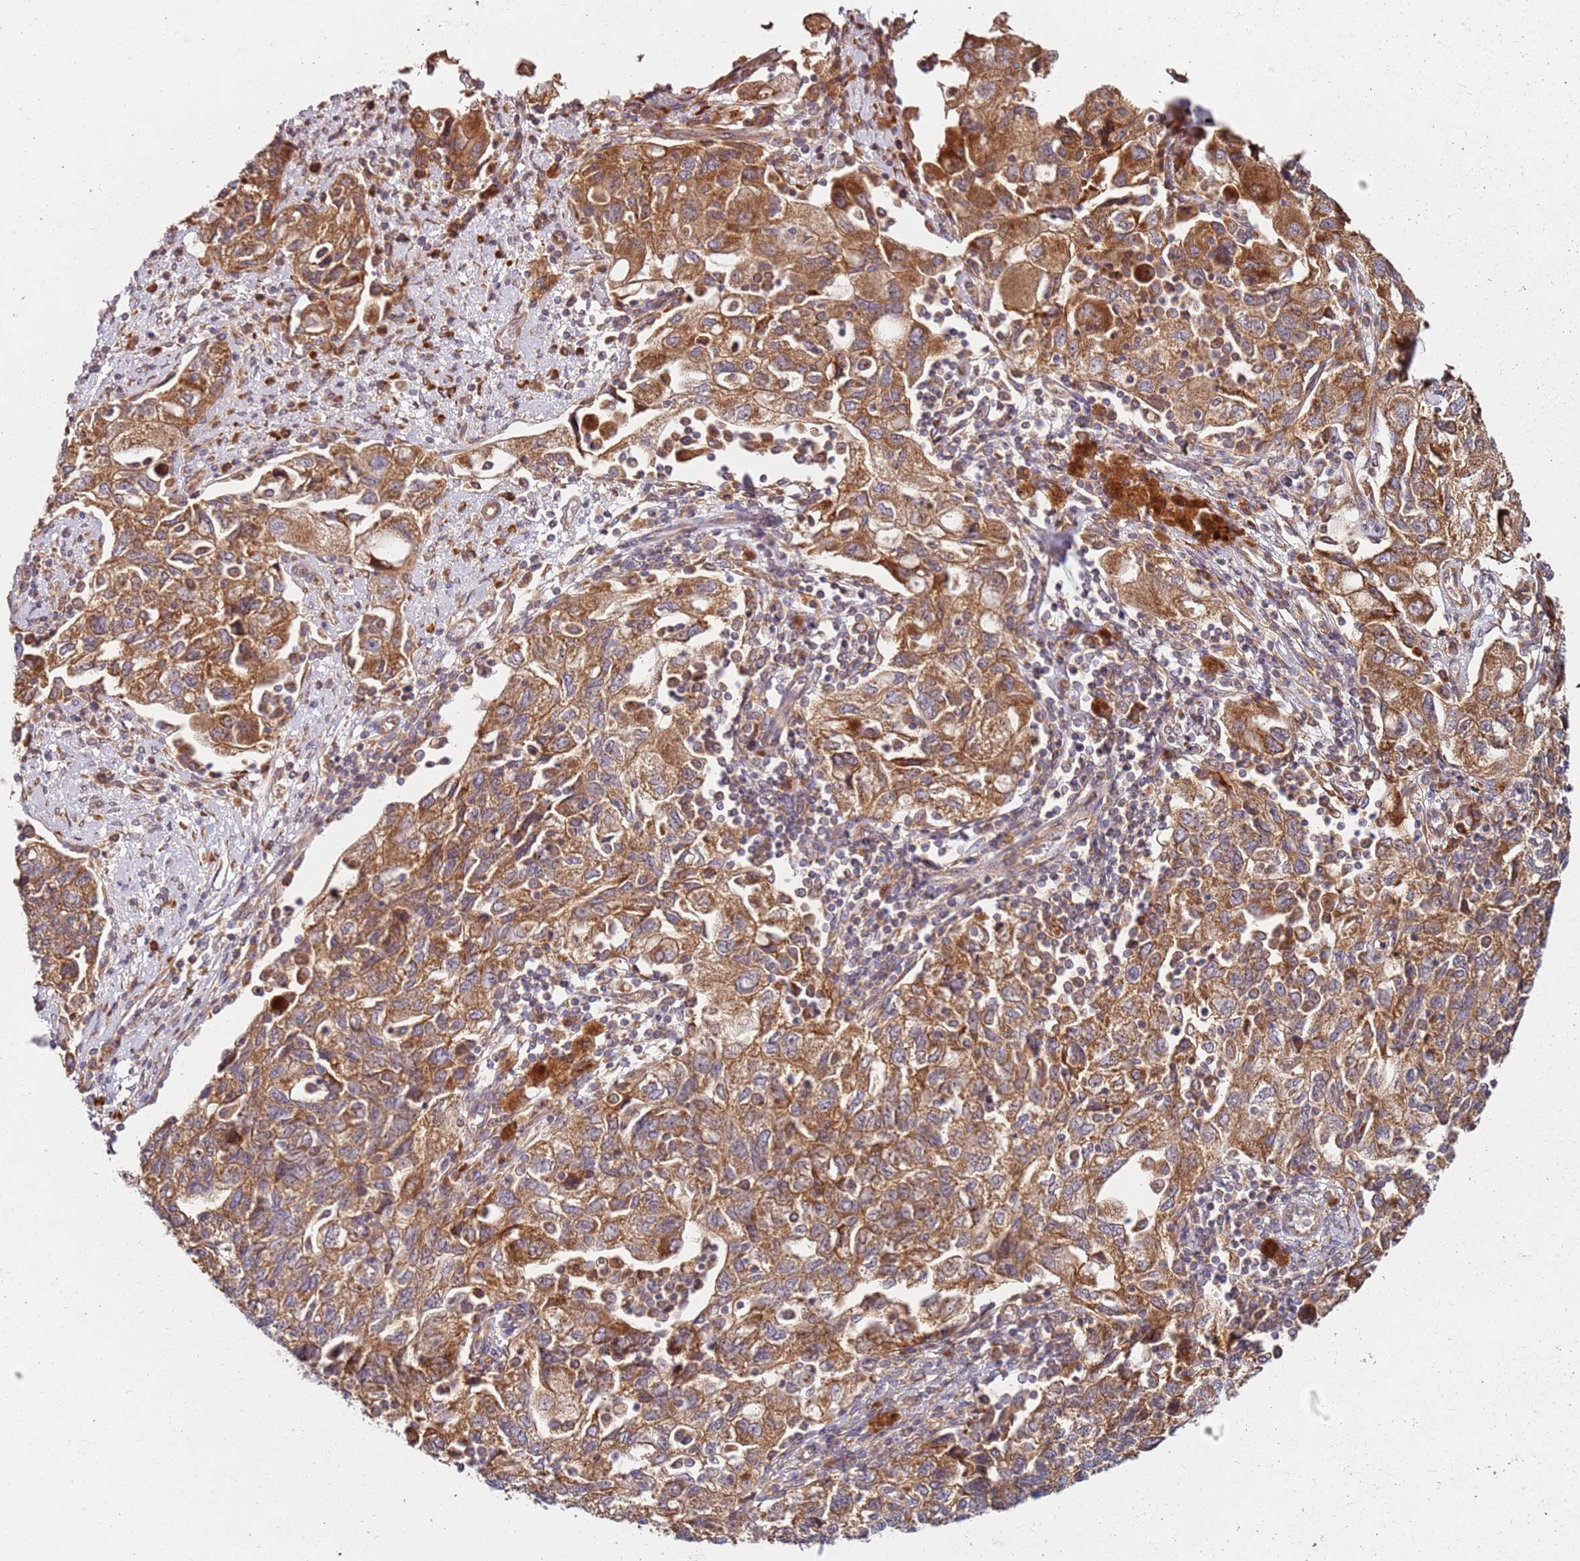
{"staining": {"intensity": "moderate", "quantity": ">75%", "location": "cytoplasmic/membranous"}, "tissue": "ovarian cancer", "cell_type": "Tumor cells", "image_type": "cancer", "snomed": [{"axis": "morphology", "description": "Carcinoma, NOS"}, {"axis": "morphology", "description": "Cystadenocarcinoma, serous, NOS"}, {"axis": "topography", "description": "Ovary"}], "caption": "Immunohistochemistry (DAB (3,3'-diaminobenzidine)) staining of ovarian cancer exhibits moderate cytoplasmic/membranous protein staining in about >75% of tumor cells.", "gene": "RPS3A", "patient": {"sex": "female", "age": 69}}